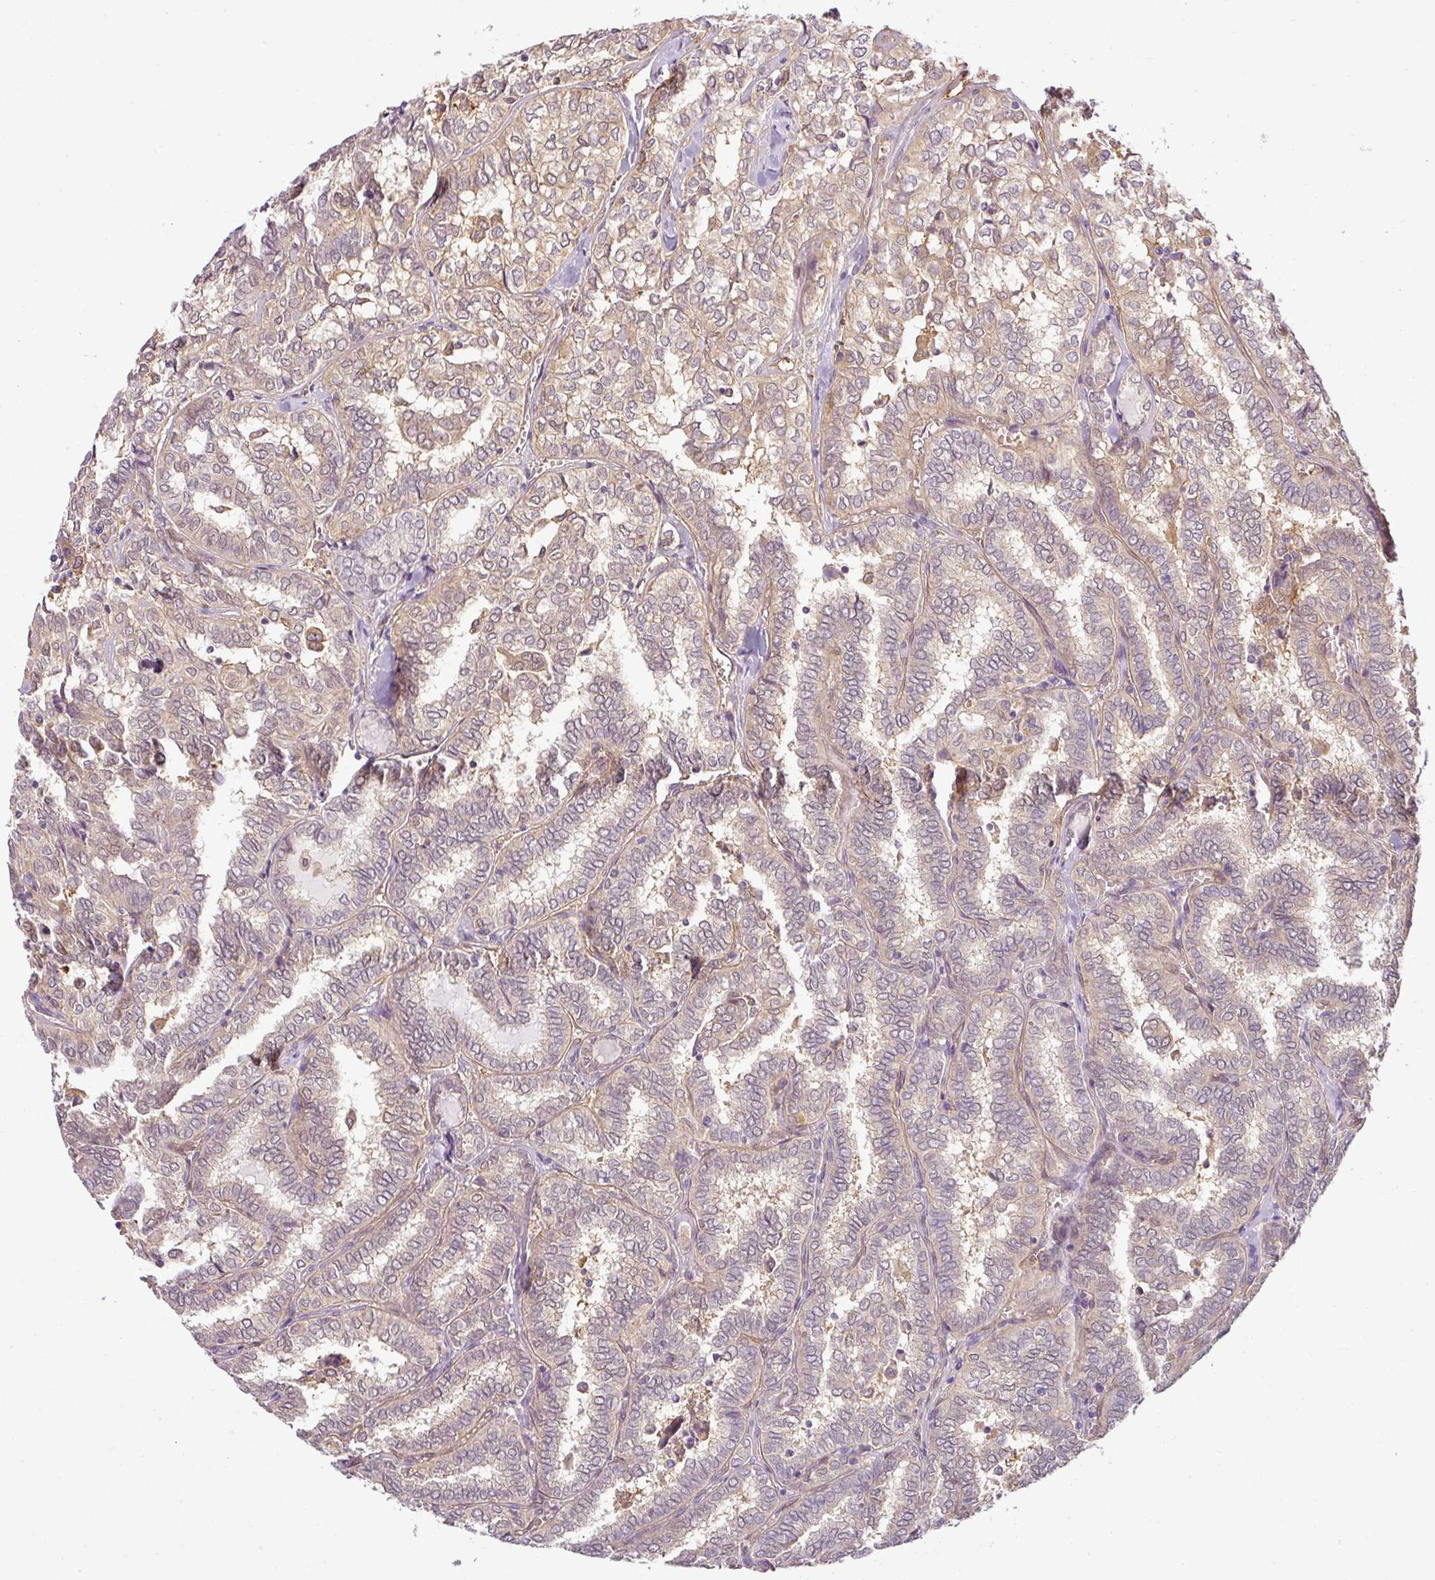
{"staining": {"intensity": "moderate", "quantity": "25%-75%", "location": "cytoplasmic/membranous"}, "tissue": "thyroid cancer", "cell_type": "Tumor cells", "image_type": "cancer", "snomed": [{"axis": "morphology", "description": "Papillary adenocarcinoma, NOS"}, {"axis": "topography", "description": "Thyroid gland"}], "caption": "A high-resolution photomicrograph shows immunohistochemistry (IHC) staining of thyroid papillary adenocarcinoma, which reveals moderate cytoplasmic/membranous expression in approximately 25%-75% of tumor cells.", "gene": "ANKRD18A", "patient": {"sex": "female", "age": 30}}